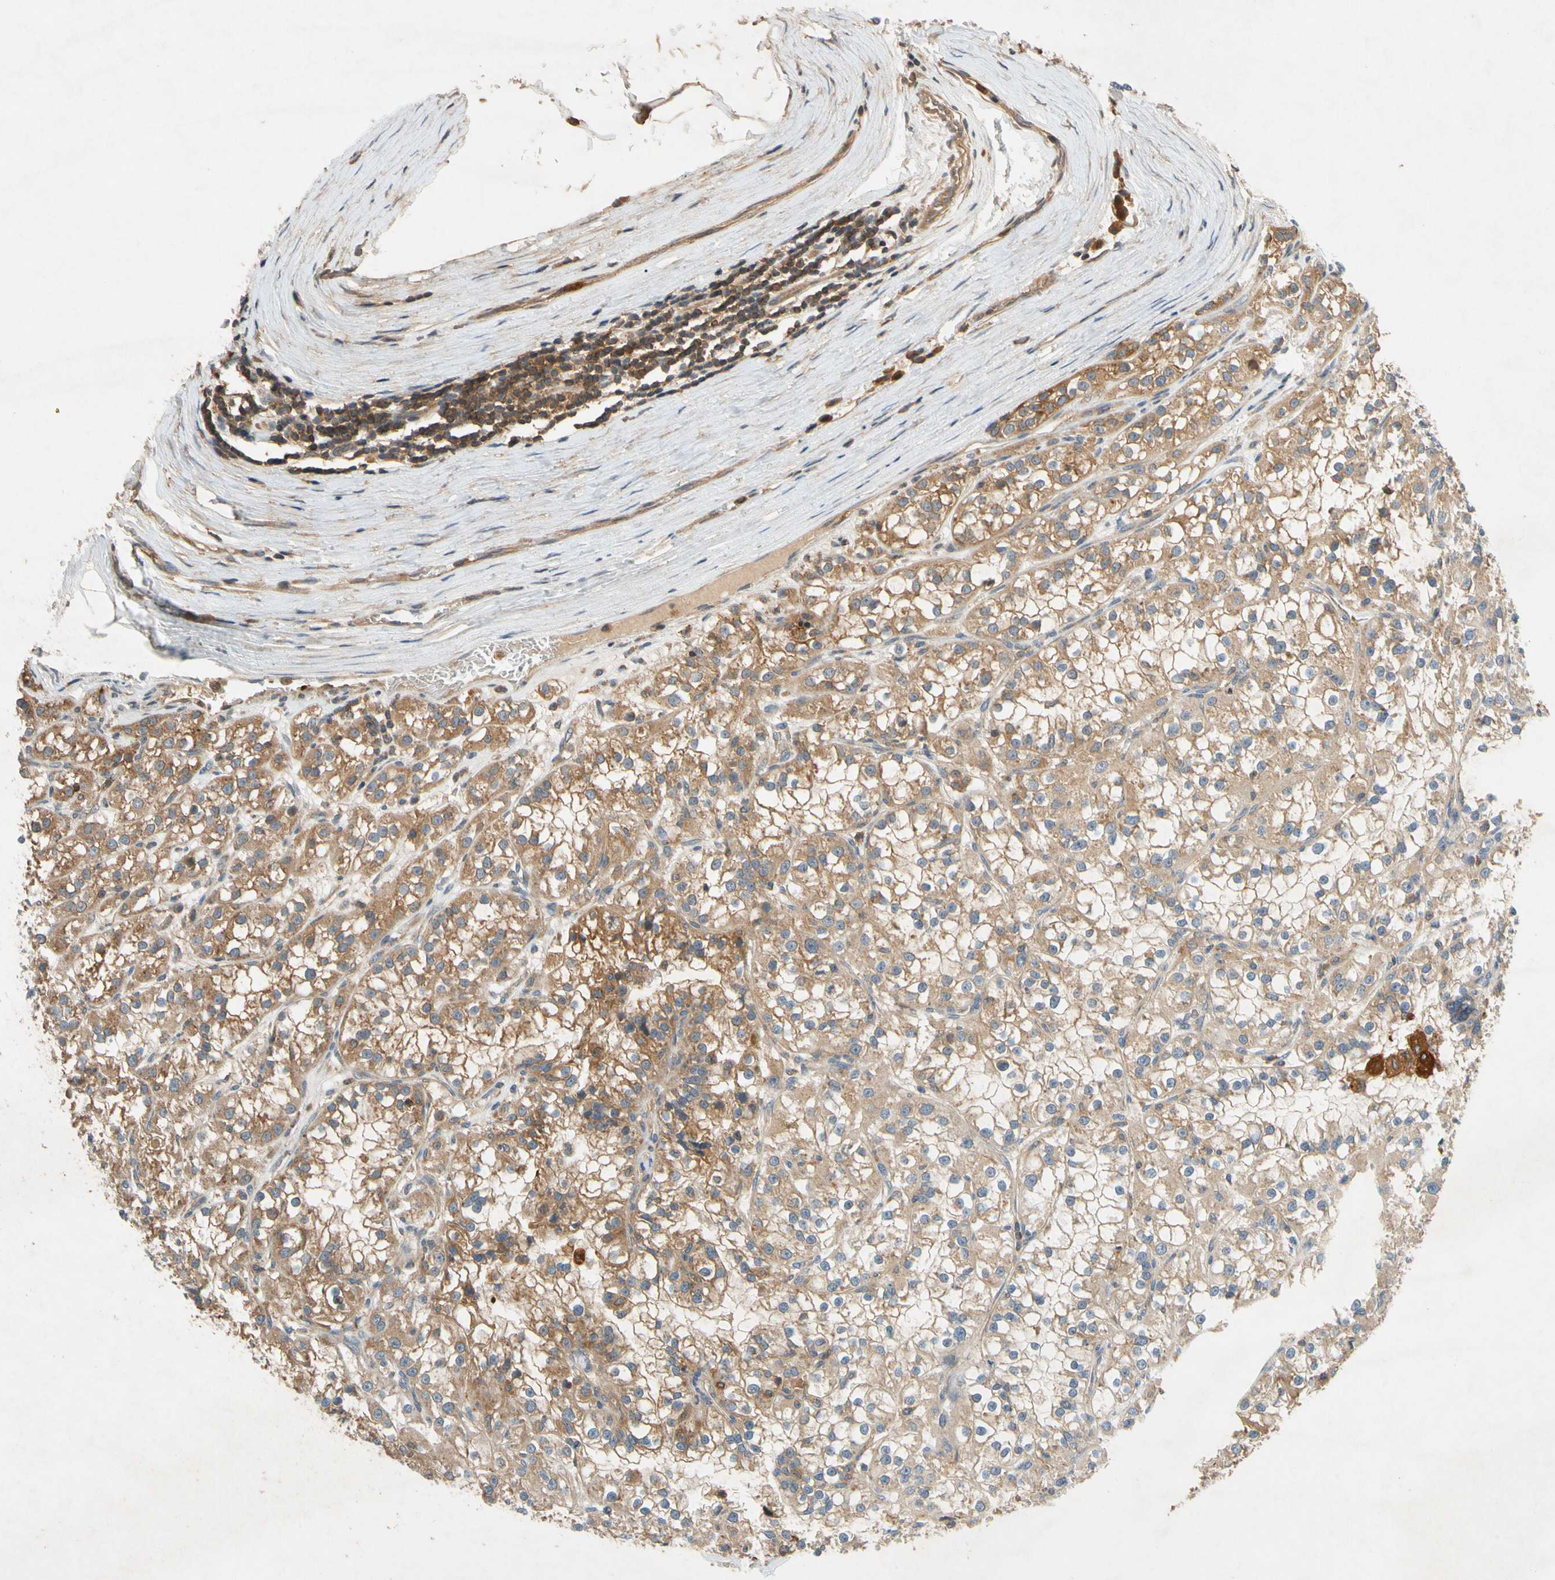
{"staining": {"intensity": "moderate", "quantity": "25%-75%", "location": "cytoplasmic/membranous"}, "tissue": "renal cancer", "cell_type": "Tumor cells", "image_type": "cancer", "snomed": [{"axis": "morphology", "description": "Adenocarcinoma, NOS"}, {"axis": "topography", "description": "Kidney"}], "caption": "Immunohistochemistry of human adenocarcinoma (renal) demonstrates medium levels of moderate cytoplasmic/membranous staining in approximately 25%-75% of tumor cells.", "gene": "USP46", "patient": {"sex": "female", "age": 52}}